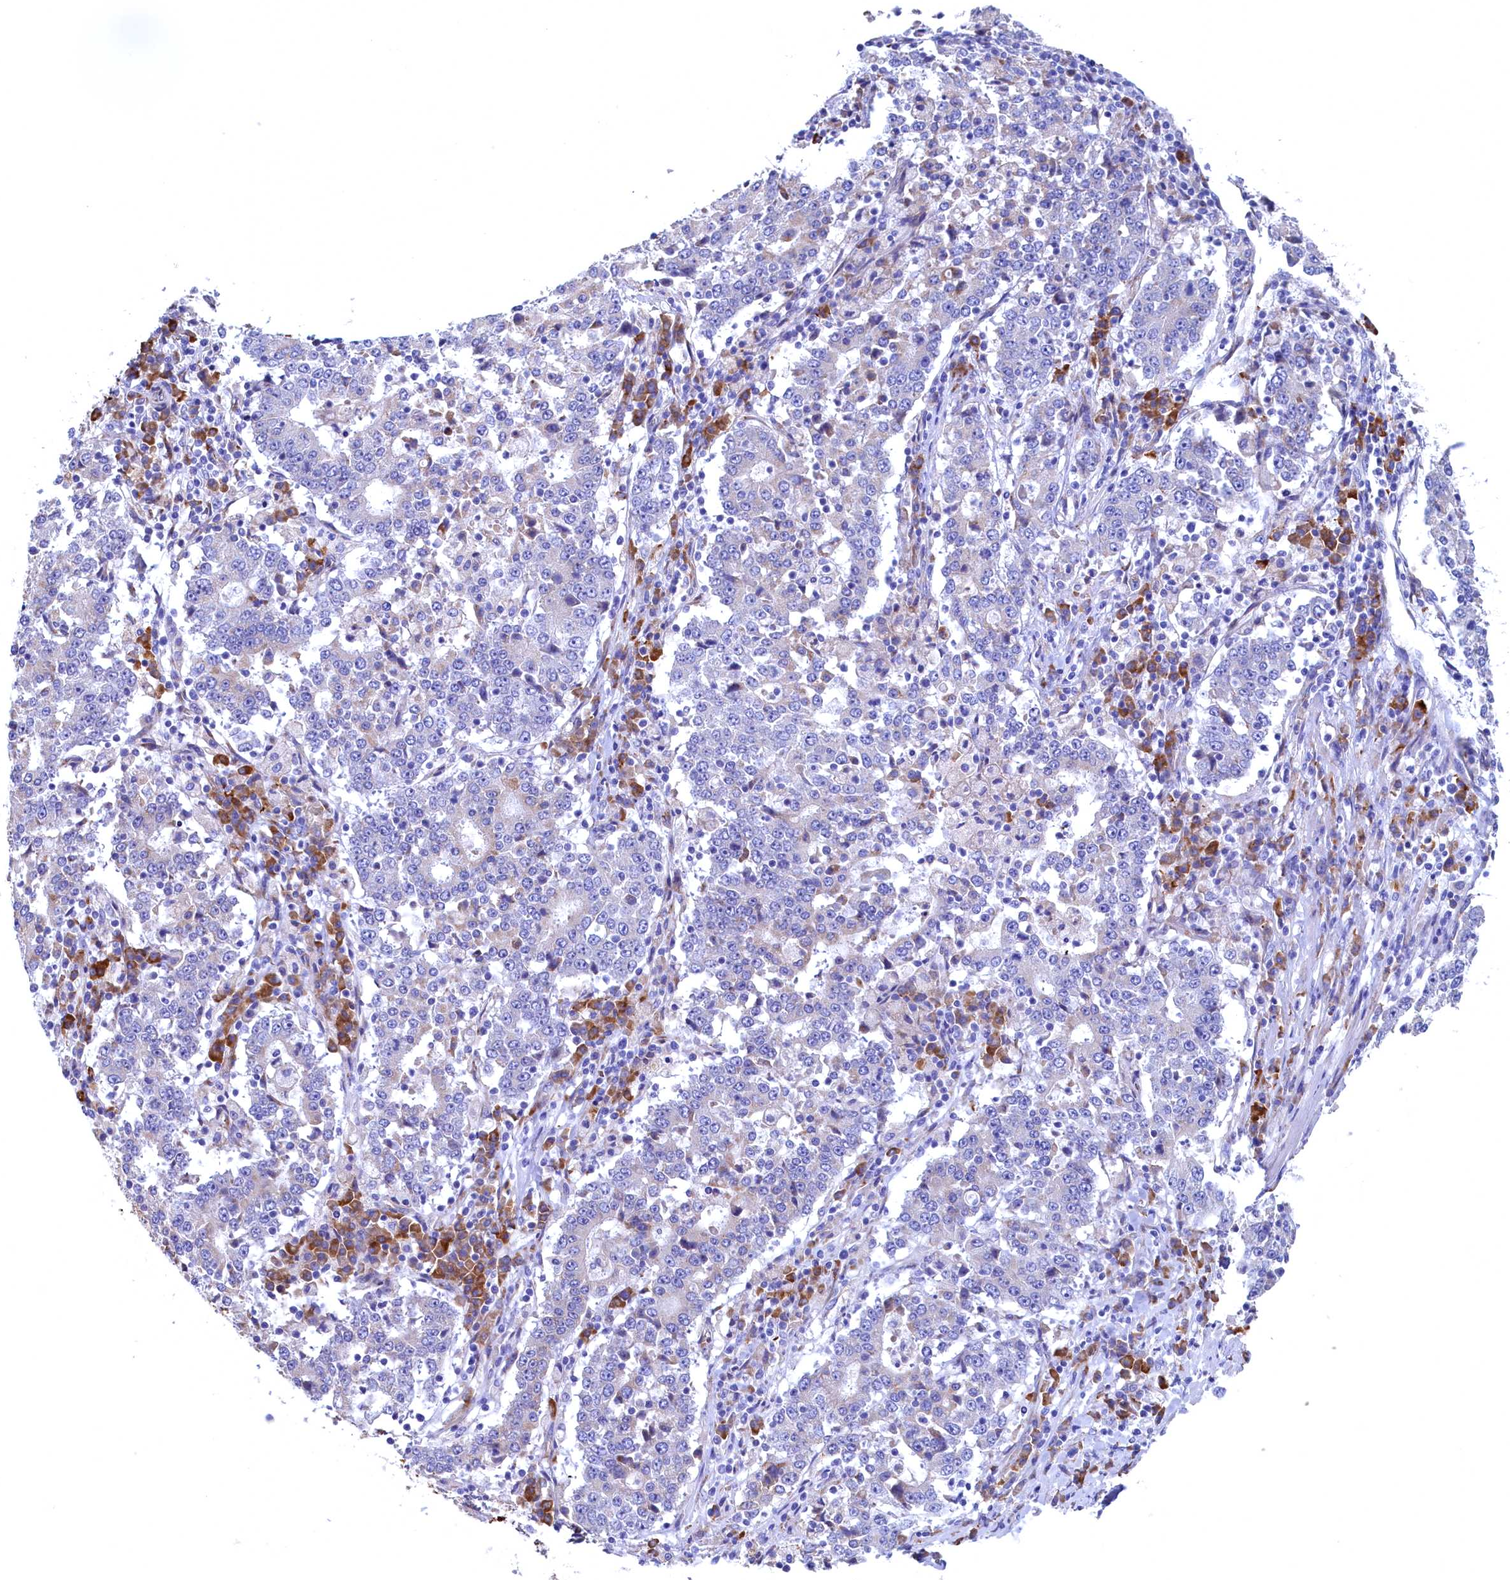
{"staining": {"intensity": "negative", "quantity": "none", "location": "none"}, "tissue": "stomach cancer", "cell_type": "Tumor cells", "image_type": "cancer", "snomed": [{"axis": "morphology", "description": "Adenocarcinoma, NOS"}, {"axis": "topography", "description": "Stomach"}], "caption": "An immunohistochemistry image of adenocarcinoma (stomach) is shown. There is no staining in tumor cells of adenocarcinoma (stomach).", "gene": "CBLIF", "patient": {"sex": "male", "age": 59}}